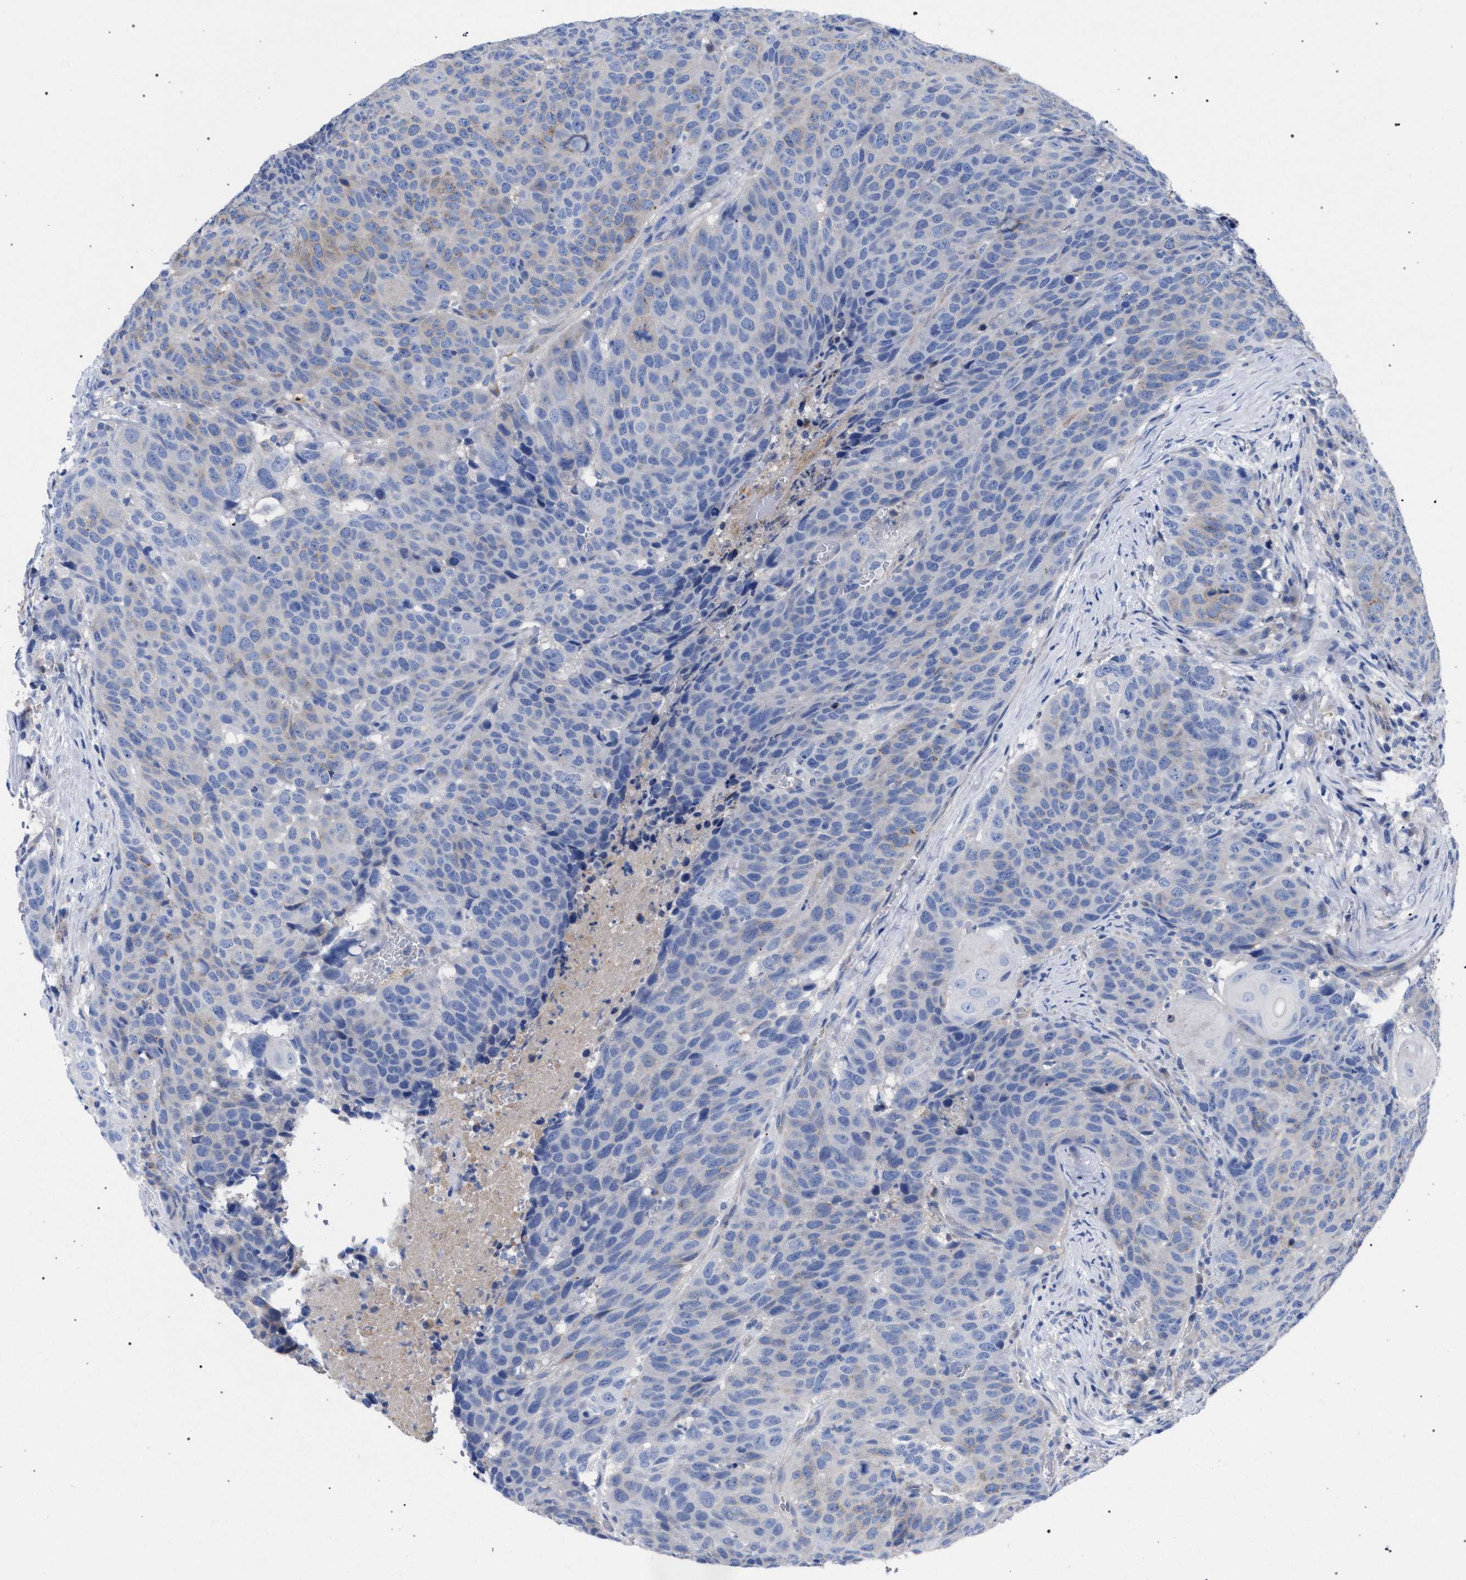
{"staining": {"intensity": "weak", "quantity": "<25%", "location": "cytoplasmic/membranous"}, "tissue": "head and neck cancer", "cell_type": "Tumor cells", "image_type": "cancer", "snomed": [{"axis": "morphology", "description": "Squamous cell carcinoma, NOS"}, {"axis": "topography", "description": "Head-Neck"}], "caption": "Histopathology image shows no protein expression in tumor cells of head and neck cancer tissue.", "gene": "GMPR", "patient": {"sex": "male", "age": 66}}